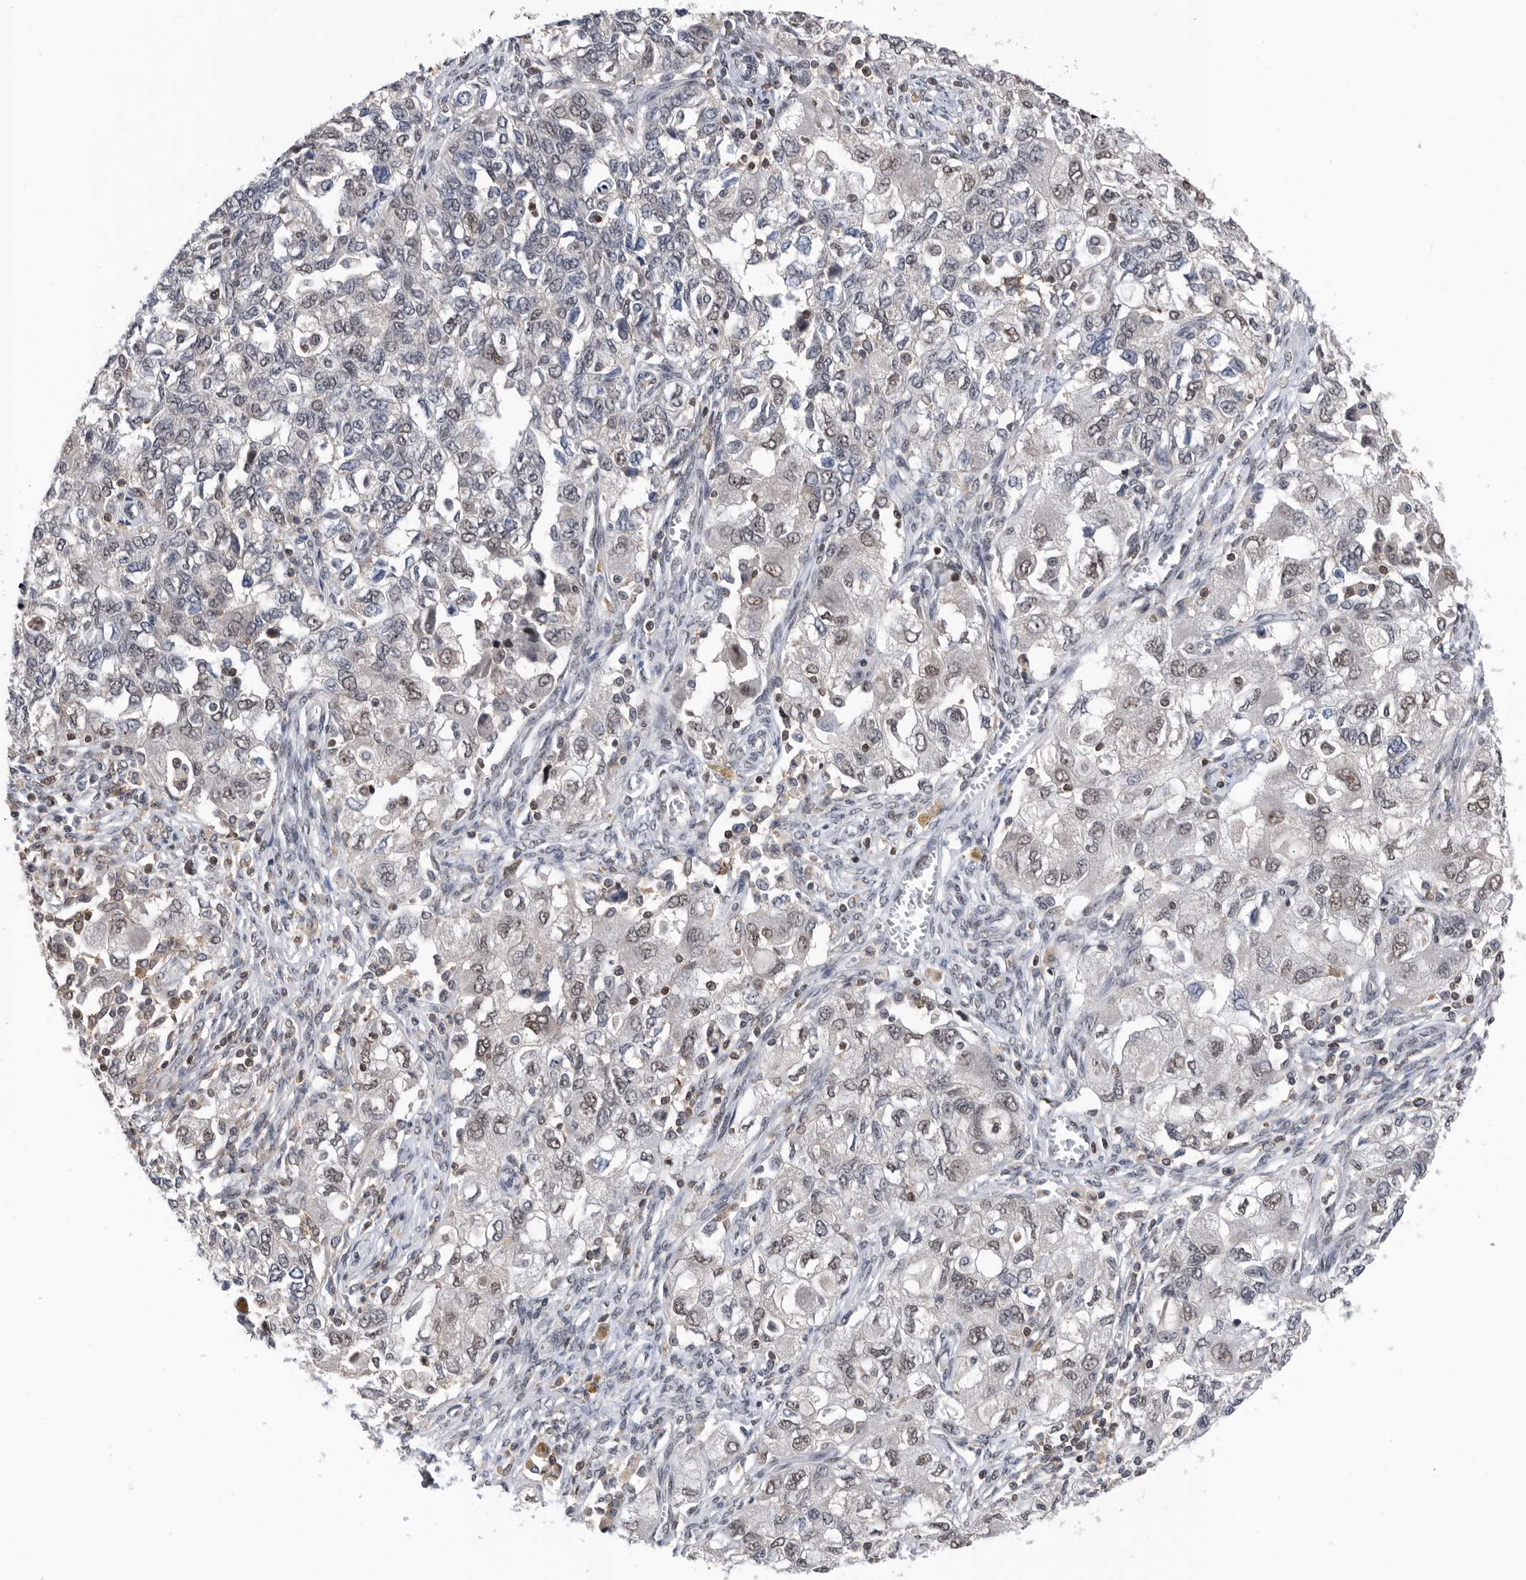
{"staining": {"intensity": "weak", "quantity": "25%-75%", "location": "nuclear"}, "tissue": "ovarian cancer", "cell_type": "Tumor cells", "image_type": "cancer", "snomed": [{"axis": "morphology", "description": "Carcinoma, NOS"}, {"axis": "morphology", "description": "Cystadenocarcinoma, serous, NOS"}, {"axis": "topography", "description": "Ovary"}], "caption": "This is a micrograph of immunohistochemistry (IHC) staining of ovarian cancer, which shows weak positivity in the nuclear of tumor cells.", "gene": "ZNF260", "patient": {"sex": "female", "age": 69}}